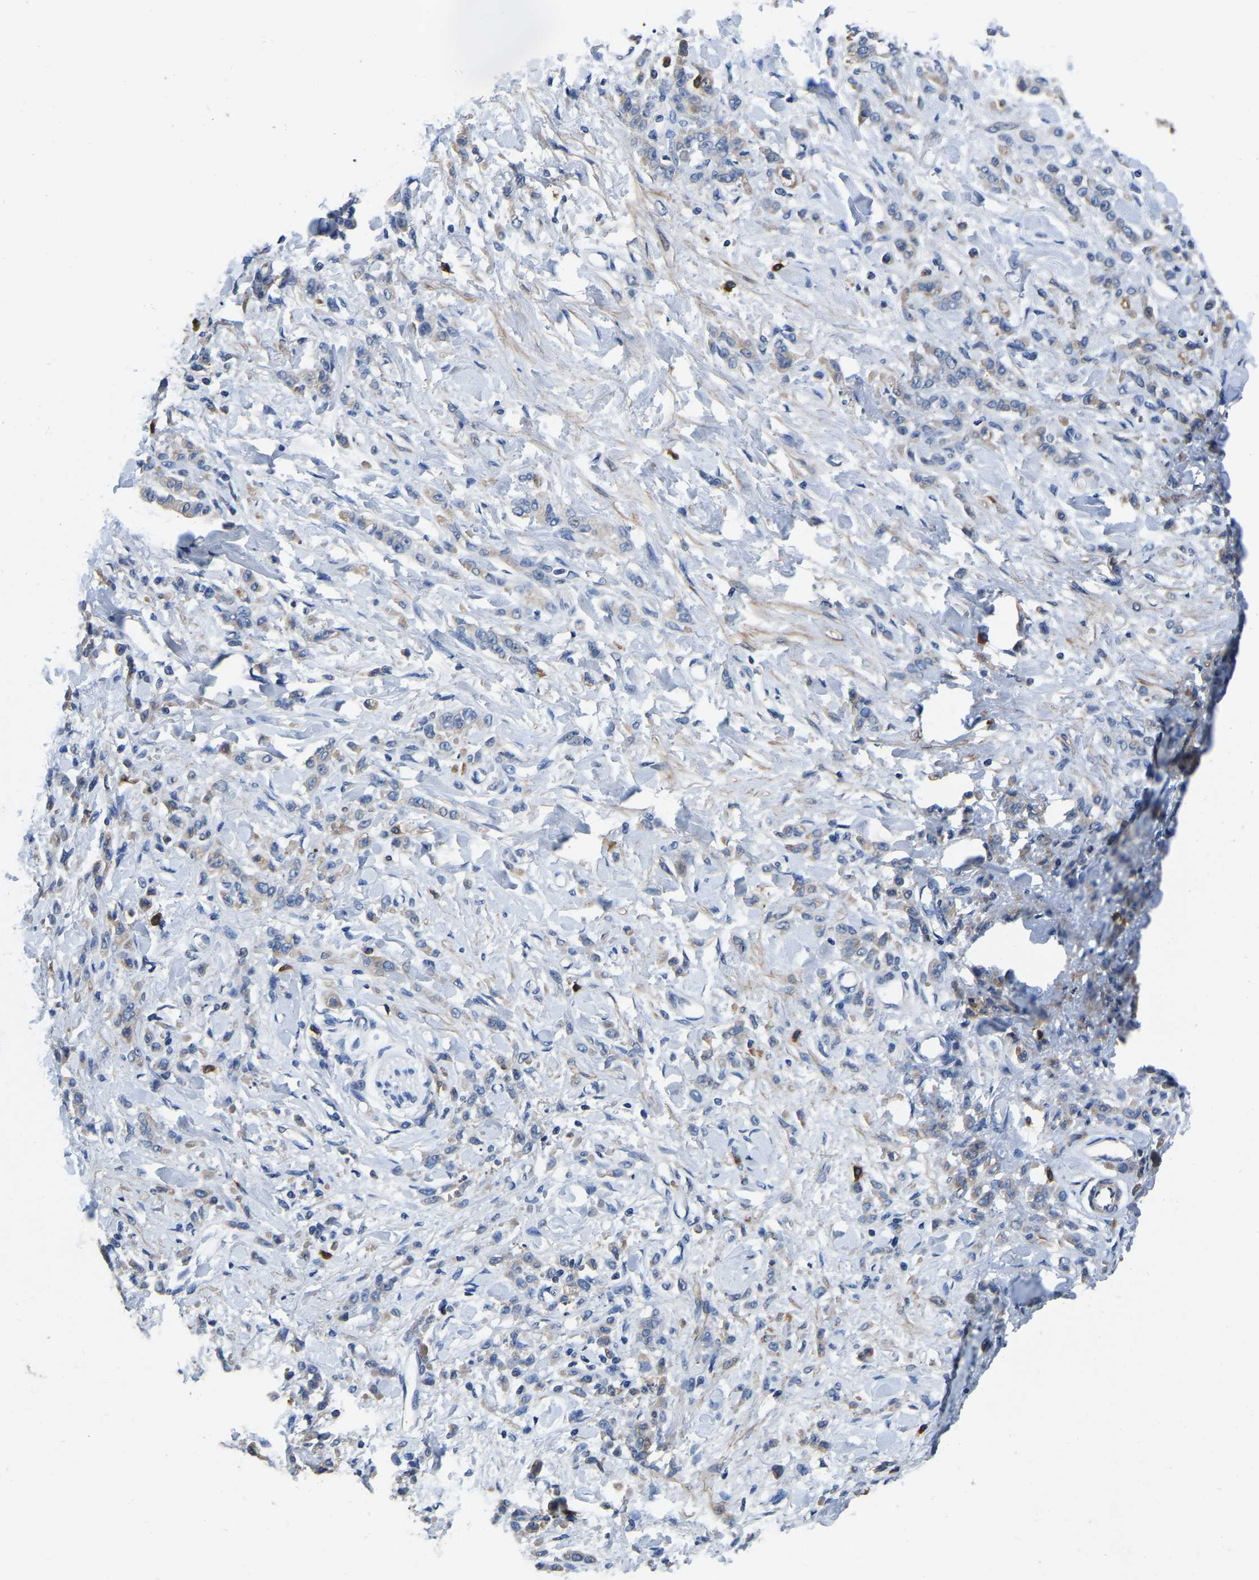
{"staining": {"intensity": "weak", "quantity": "<25%", "location": "cytoplasmic/membranous"}, "tissue": "stomach cancer", "cell_type": "Tumor cells", "image_type": "cancer", "snomed": [{"axis": "morphology", "description": "Normal tissue, NOS"}, {"axis": "morphology", "description": "Adenocarcinoma, NOS"}, {"axis": "topography", "description": "Stomach"}], "caption": "High power microscopy histopathology image of an IHC image of adenocarcinoma (stomach), revealing no significant expression in tumor cells. (DAB (3,3'-diaminobenzidine) immunohistochemistry, high magnification).", "gene": "RAB27B", "patient": {"sex": "male", "age": 82}}